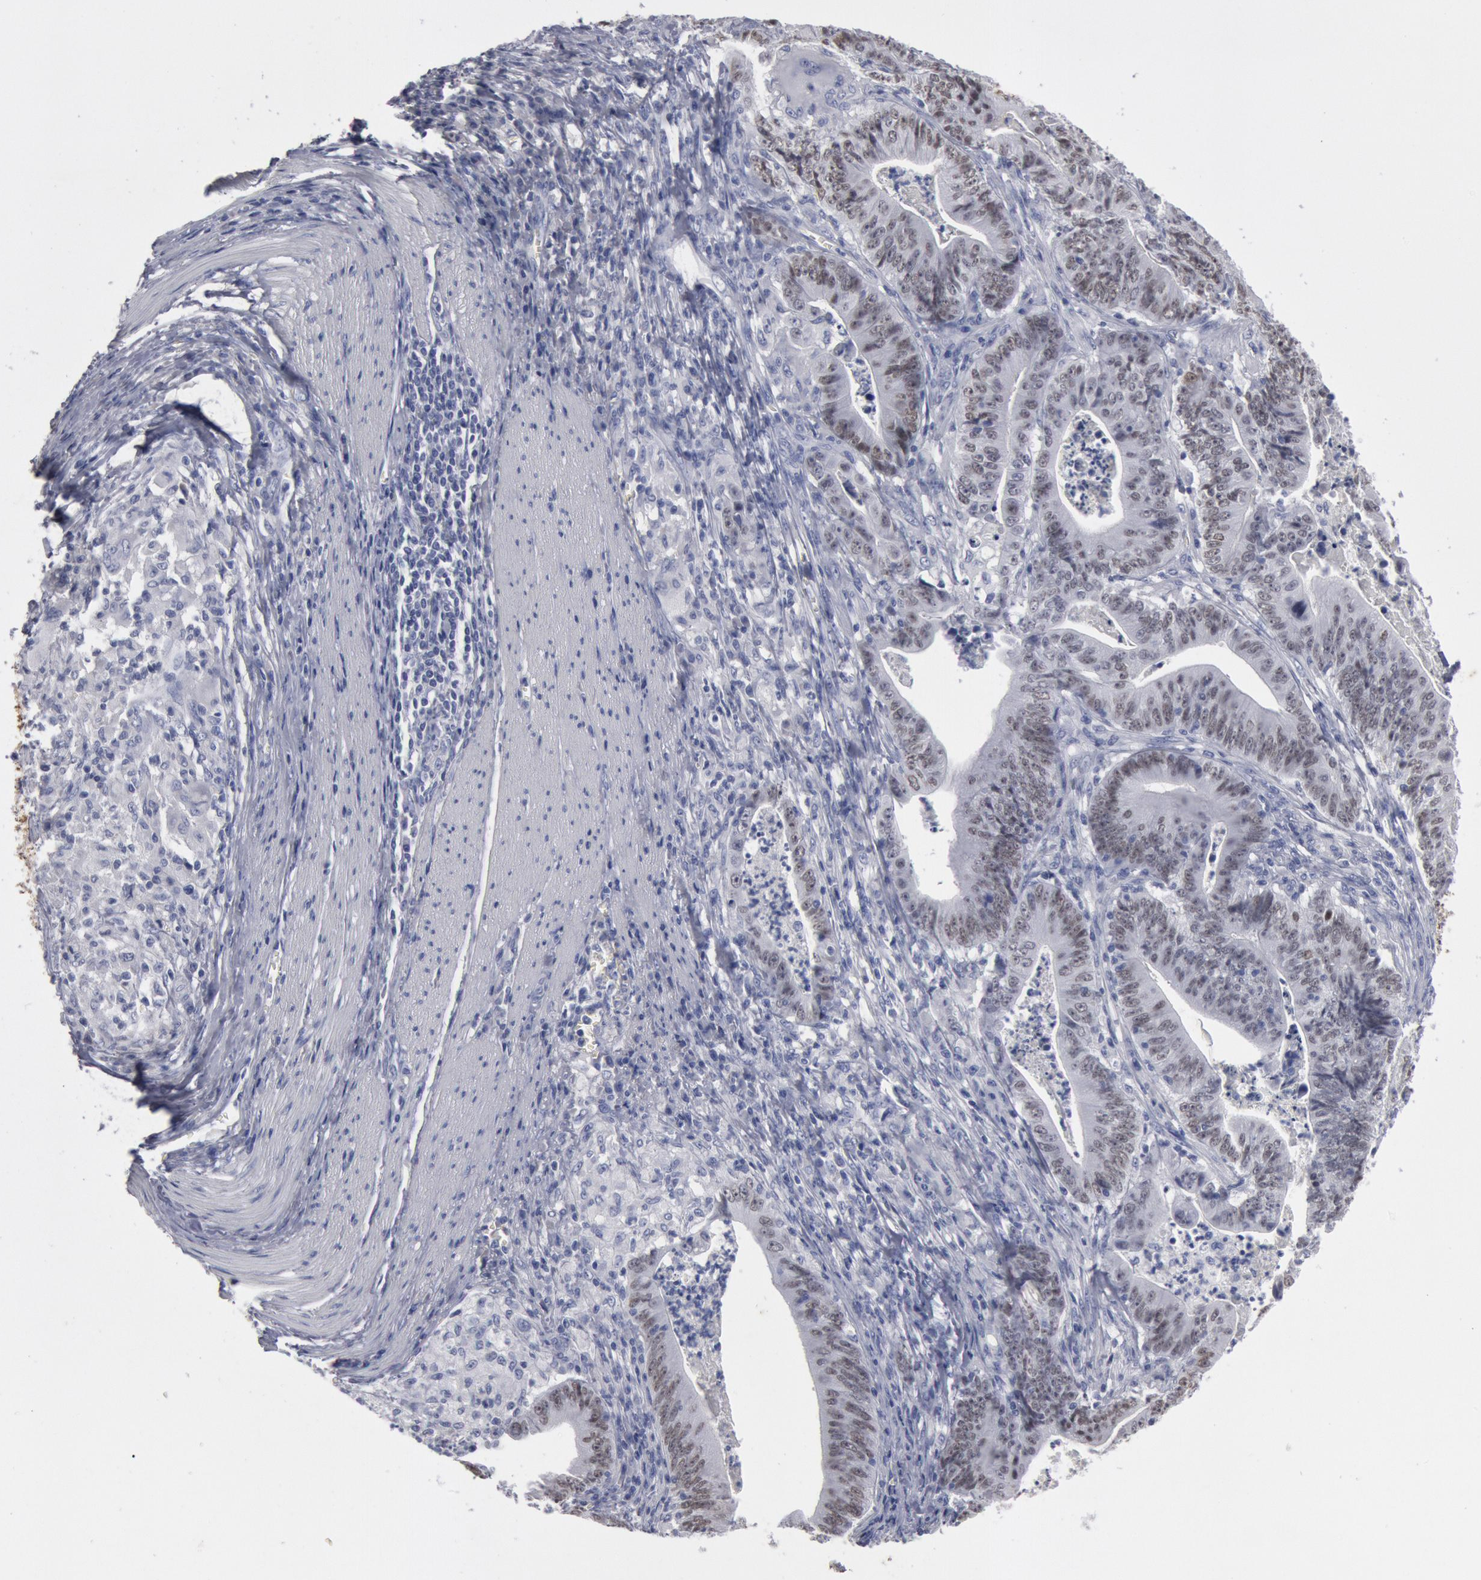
{"staining": {"intensity": "weak", "quantity": "25%-75%", "location": "nuclear"}, "tissue": "stomach cancer", "cell_type": "Tumor cells", "image_type": "cancer", "snomed": [{"axis": "morphology", "description": "Adenocarcinoma, NOS"}, {"axis": "topography", "description": "Stomach, lower"}], "caption": "Weak nuclear positivity is present in about 25%-75% of tumor cells in stomach adenocarcinoma. (IHC, brightfield microscopy, high magnification).", "gene": "FOXA2", "patient": {"sex": "female", "age": 86}}